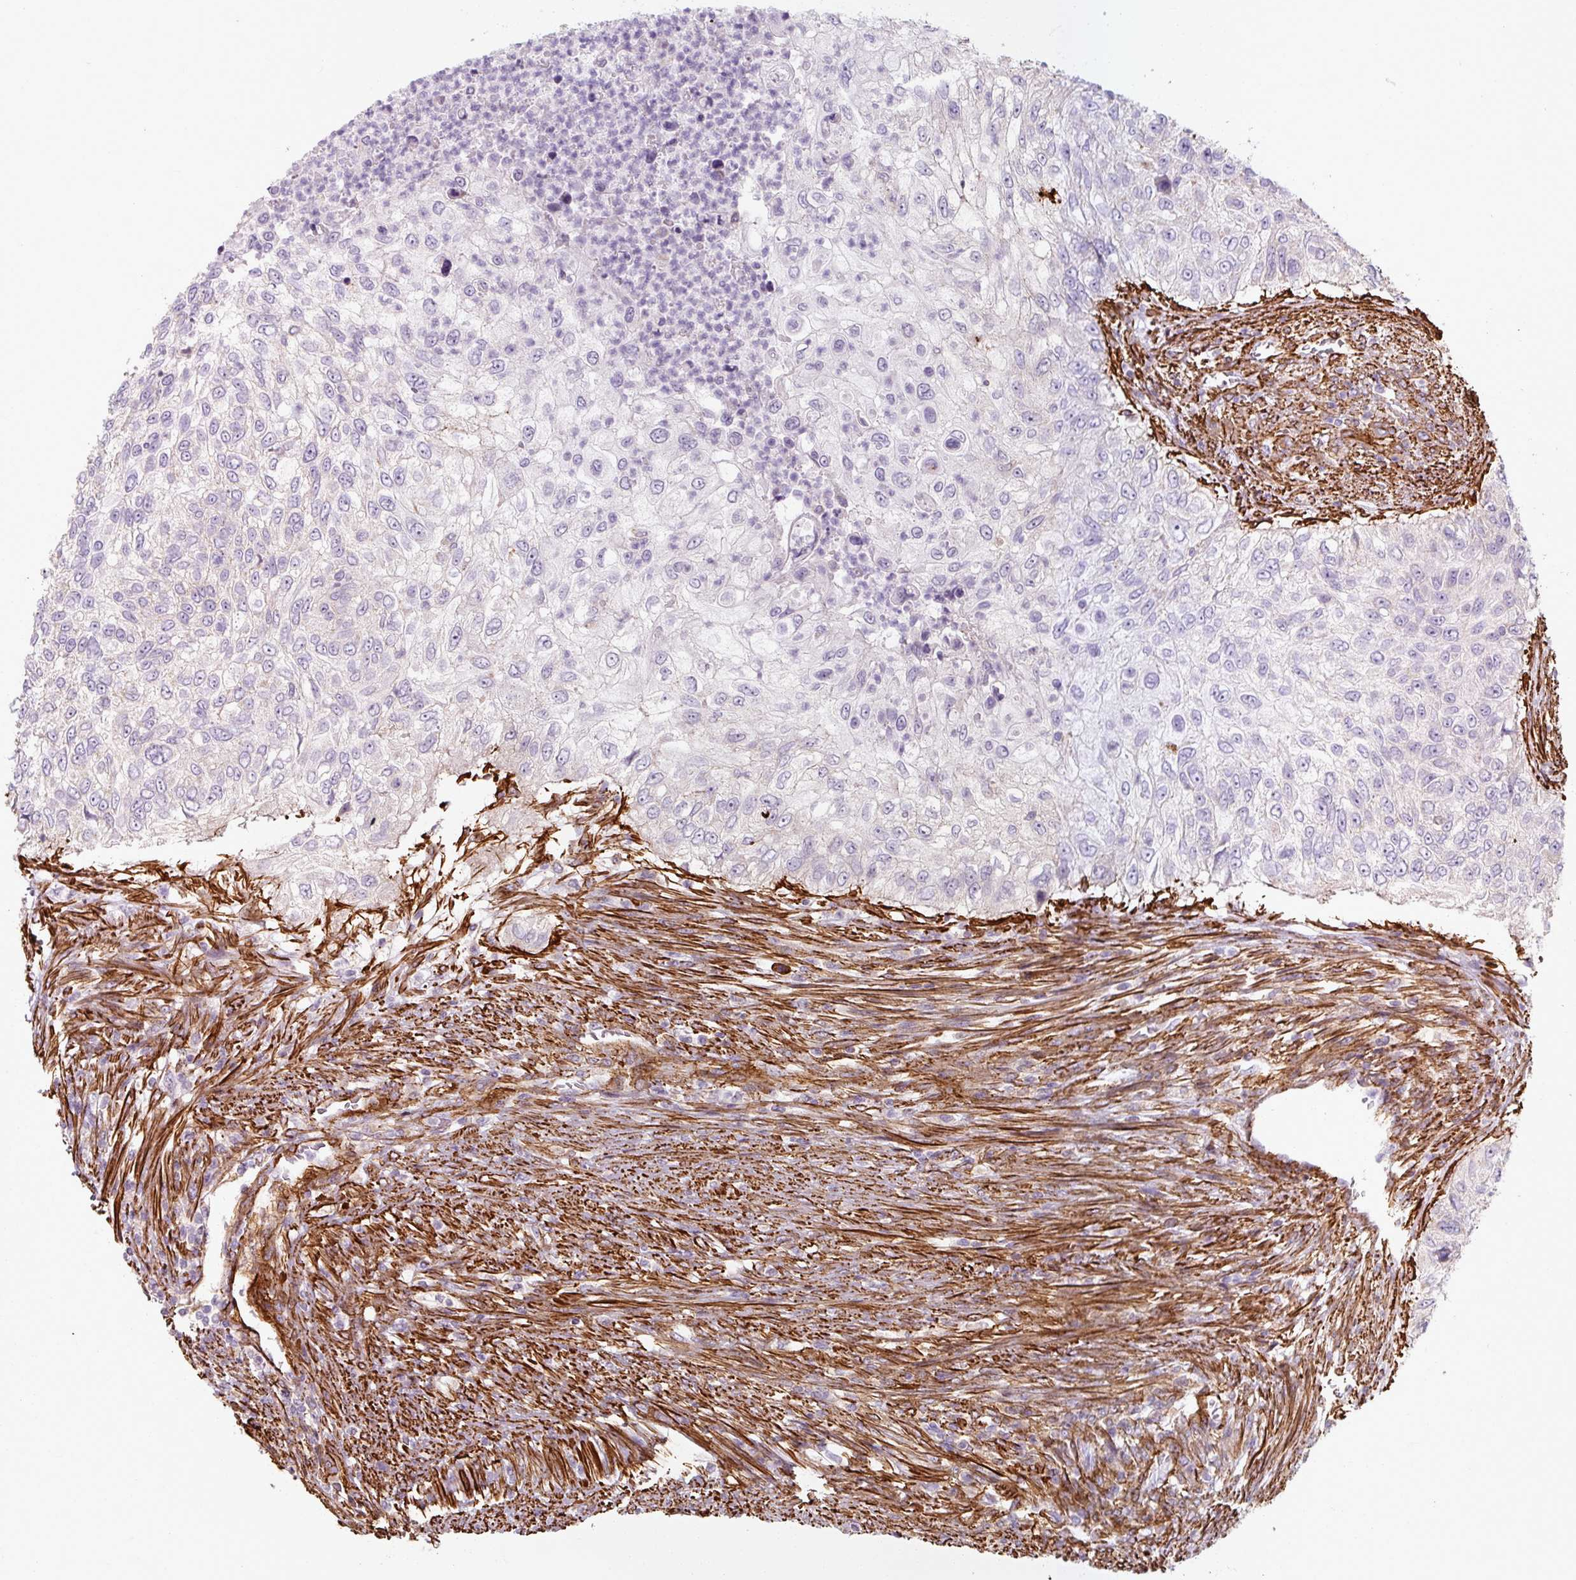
{"staining": {"intensity": "negative", "quantity": "none", "location": "none"}, "tissue": "urothelial cancer", "cell_type": "Tumor cells", "image_type": "cancer", "snomed": [{"axis": "morphology", "description": "Urothelial carcinoma, High grade"}, {"axis": "topography", "description": "Urinary bladder"}], "caption": "DAB (3,3'-diaminobenzidine) immunohistochemical staining of human urothelial carcinoma (high-grade) displays no significant staining in tumor cells.", "gene": "MRPS5", "patient": {"sex": "female", "age": 60}}